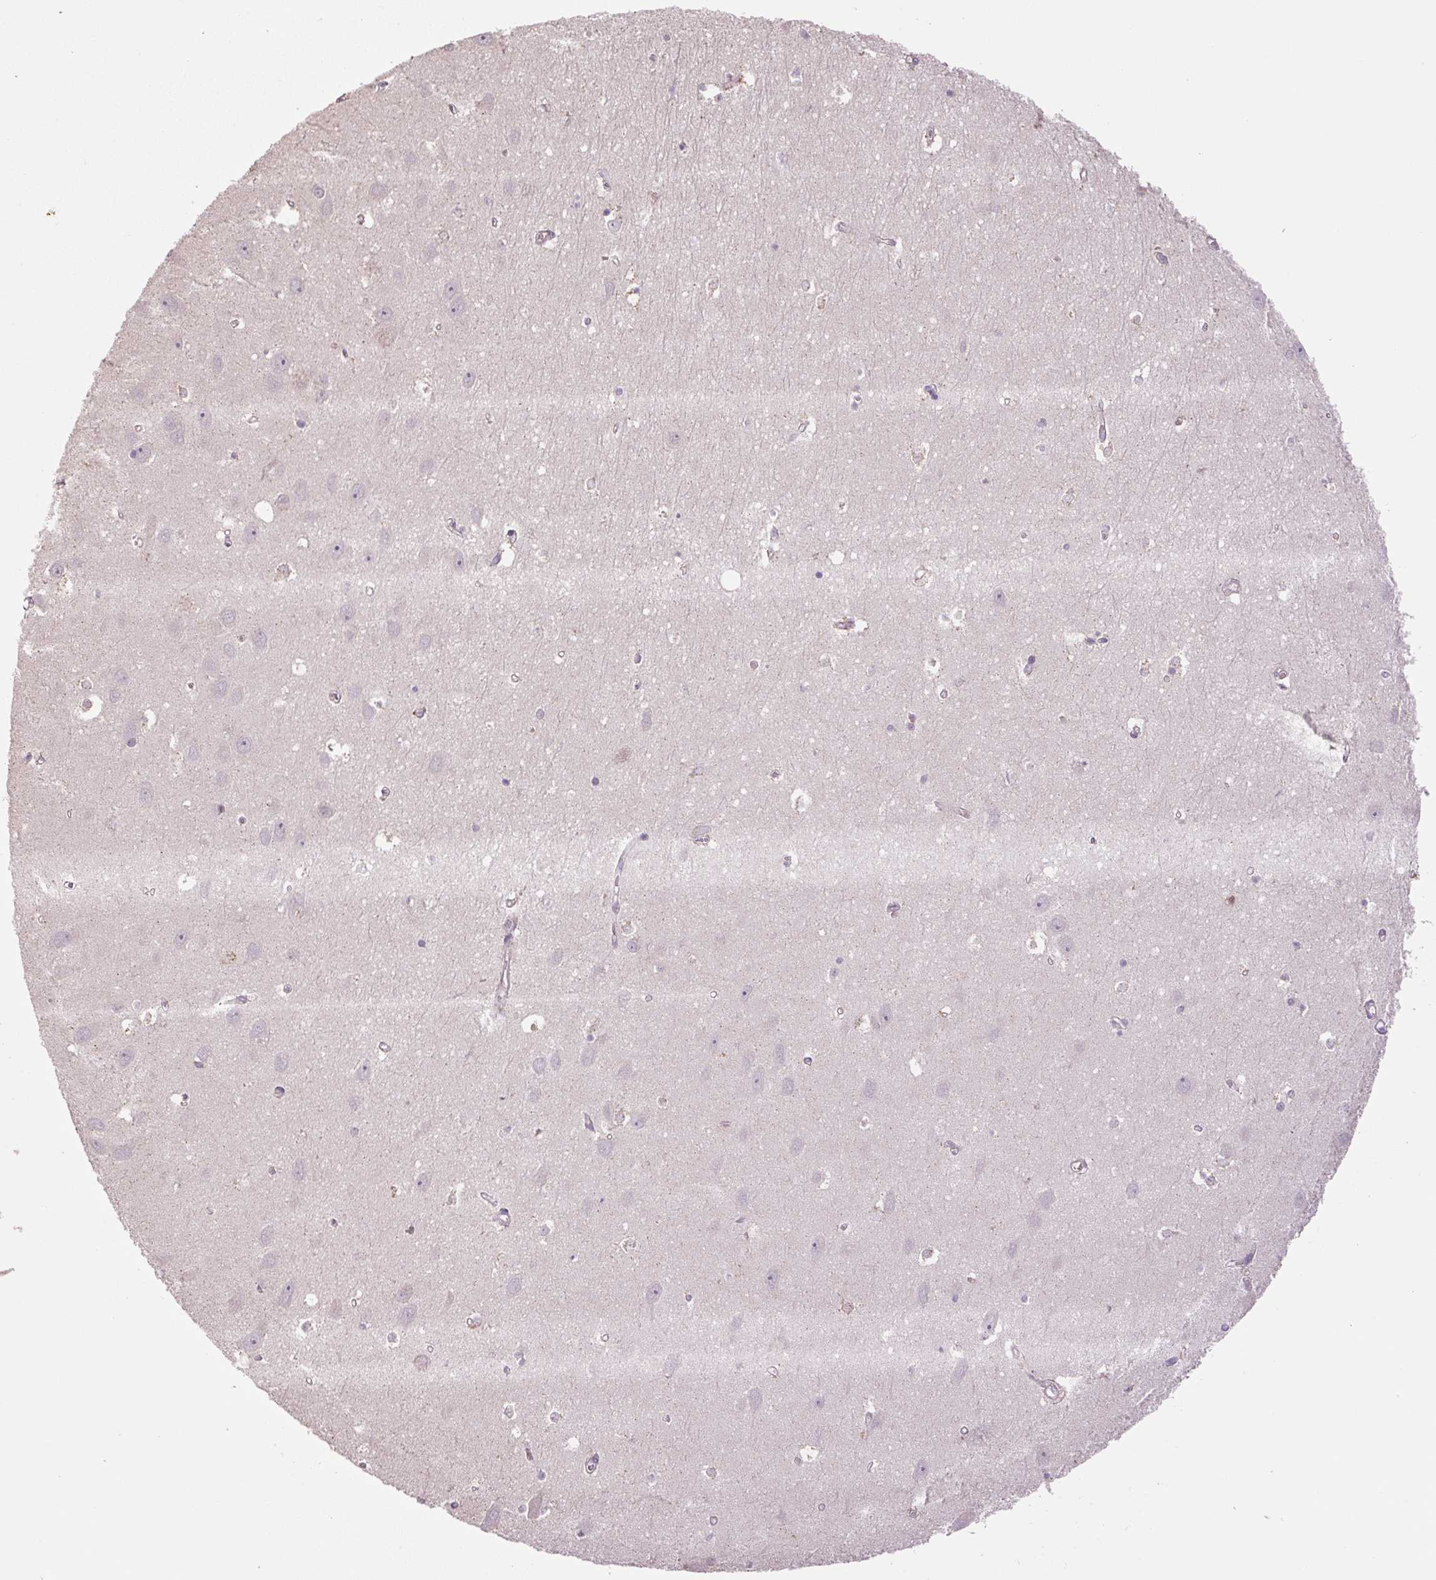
{"staining": {"intensity": "negative", "quantity": "none", "location": "none"}, "tissue": "hippocampus", "cell_type": "Glial cells", "image_type": "normal", "snomed": [{"axis": "morphology", "description": "Normal tissue, NOS"}, {"axis": "topography", "description": "Hippocampus"}], "caption": "There is no significant expression in glial cells of hippocampus. (DAB IHC, high magnification).", "gene": "SGF29", "patient": {"sex": "female", "age": 64}}